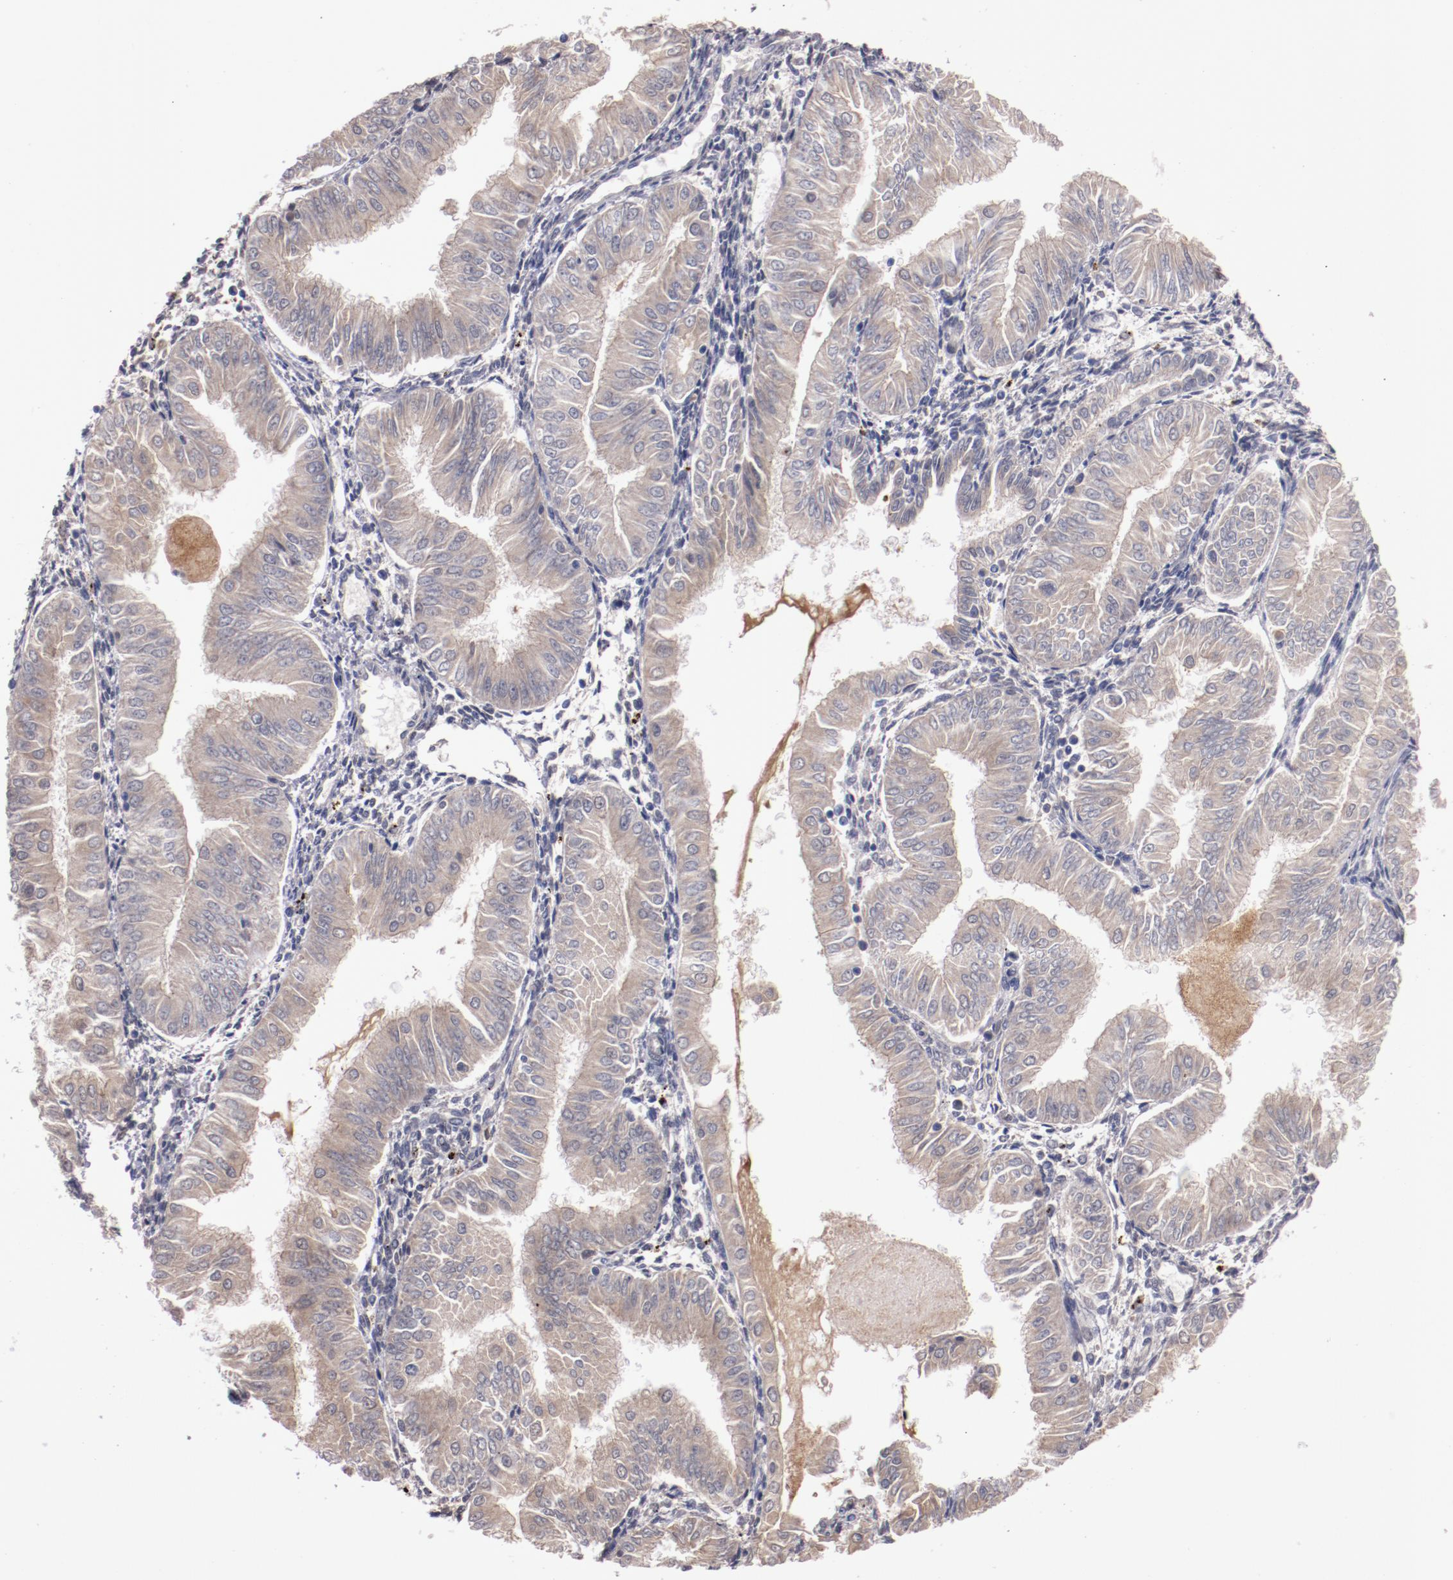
{"staining": {"intensity": "weak", "quantity": ">75%", "location": "cytoplasmic/membranous"}, "tissue": "endometrial cancer", "cell_type": "Tumor cells", "image_type": "cancer", "snomed": [{"axis": "morphology", "description": "Adenocarcinoma, NOS"}, {"axis": "topography", "description": "Endometrium"}], "caption": "This image displays IHC staining of adenocarcinoma (endometrial), with low weak cytoplasmic/membranous expression in about >75% of tumor cells.", "gene": "FAM81A", "patient": {"sex": "female", "age": 53}}